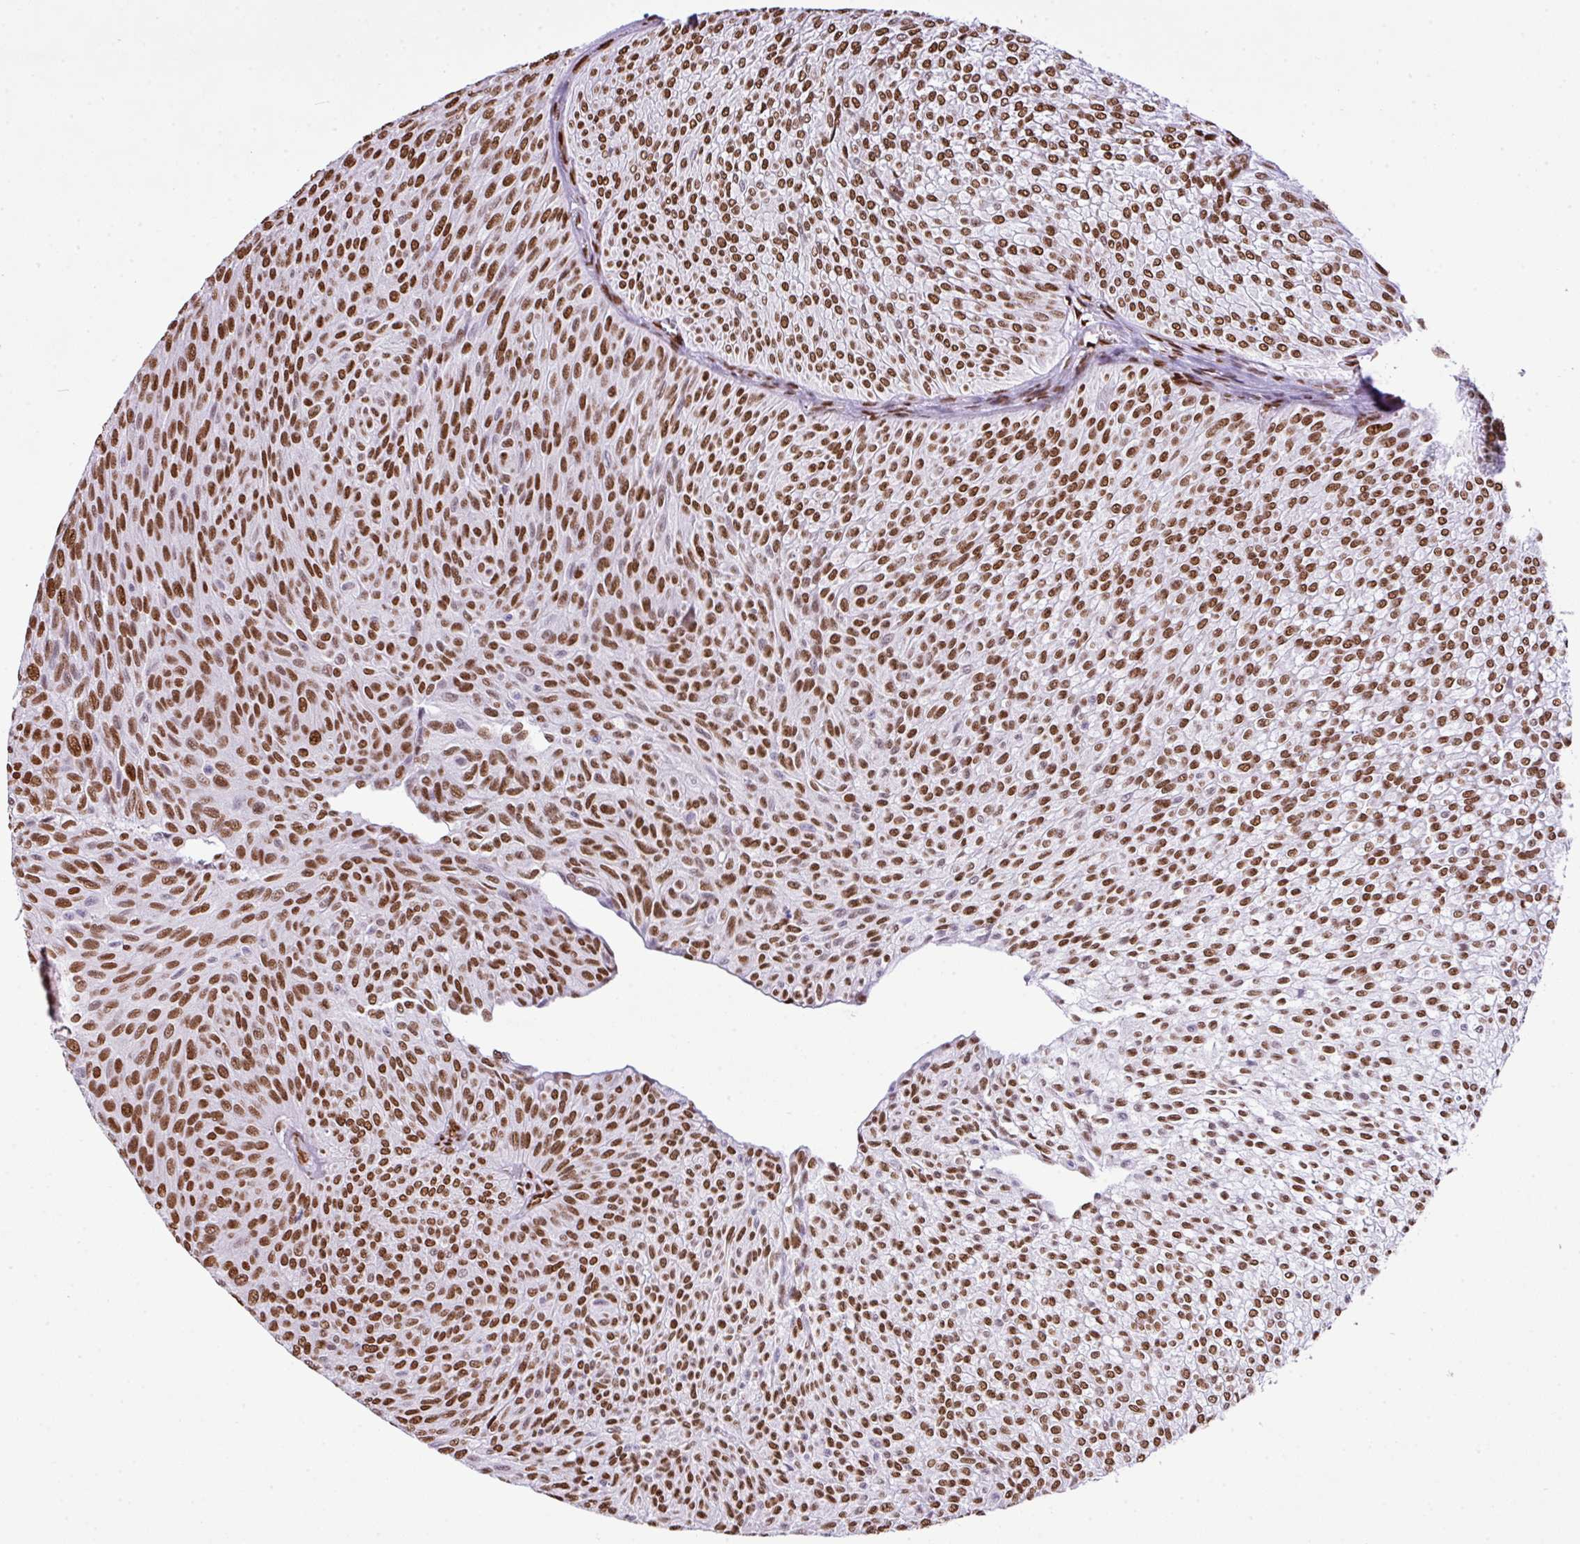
{"staining": {"intensity": "moderate", "quantity": ">75%", "location": "nuclear"}, "tissue": "urothelial cancer", "cell_type": "Tumor cells", "image_type": "cancer", "snomed": [{"axis": "morphology", "description": "Urothelial carcinoma, Low grade"}, {"axis": "topography", "description": "Urinary bladder"}], "caption": "Protein positivity by IHC exhibits moderate nuclear expression in about >75% of tumor cells in low-grade urothelial carcinoma.", "gene": "RARG", "patient": {"sex": "male", "age": 91}}